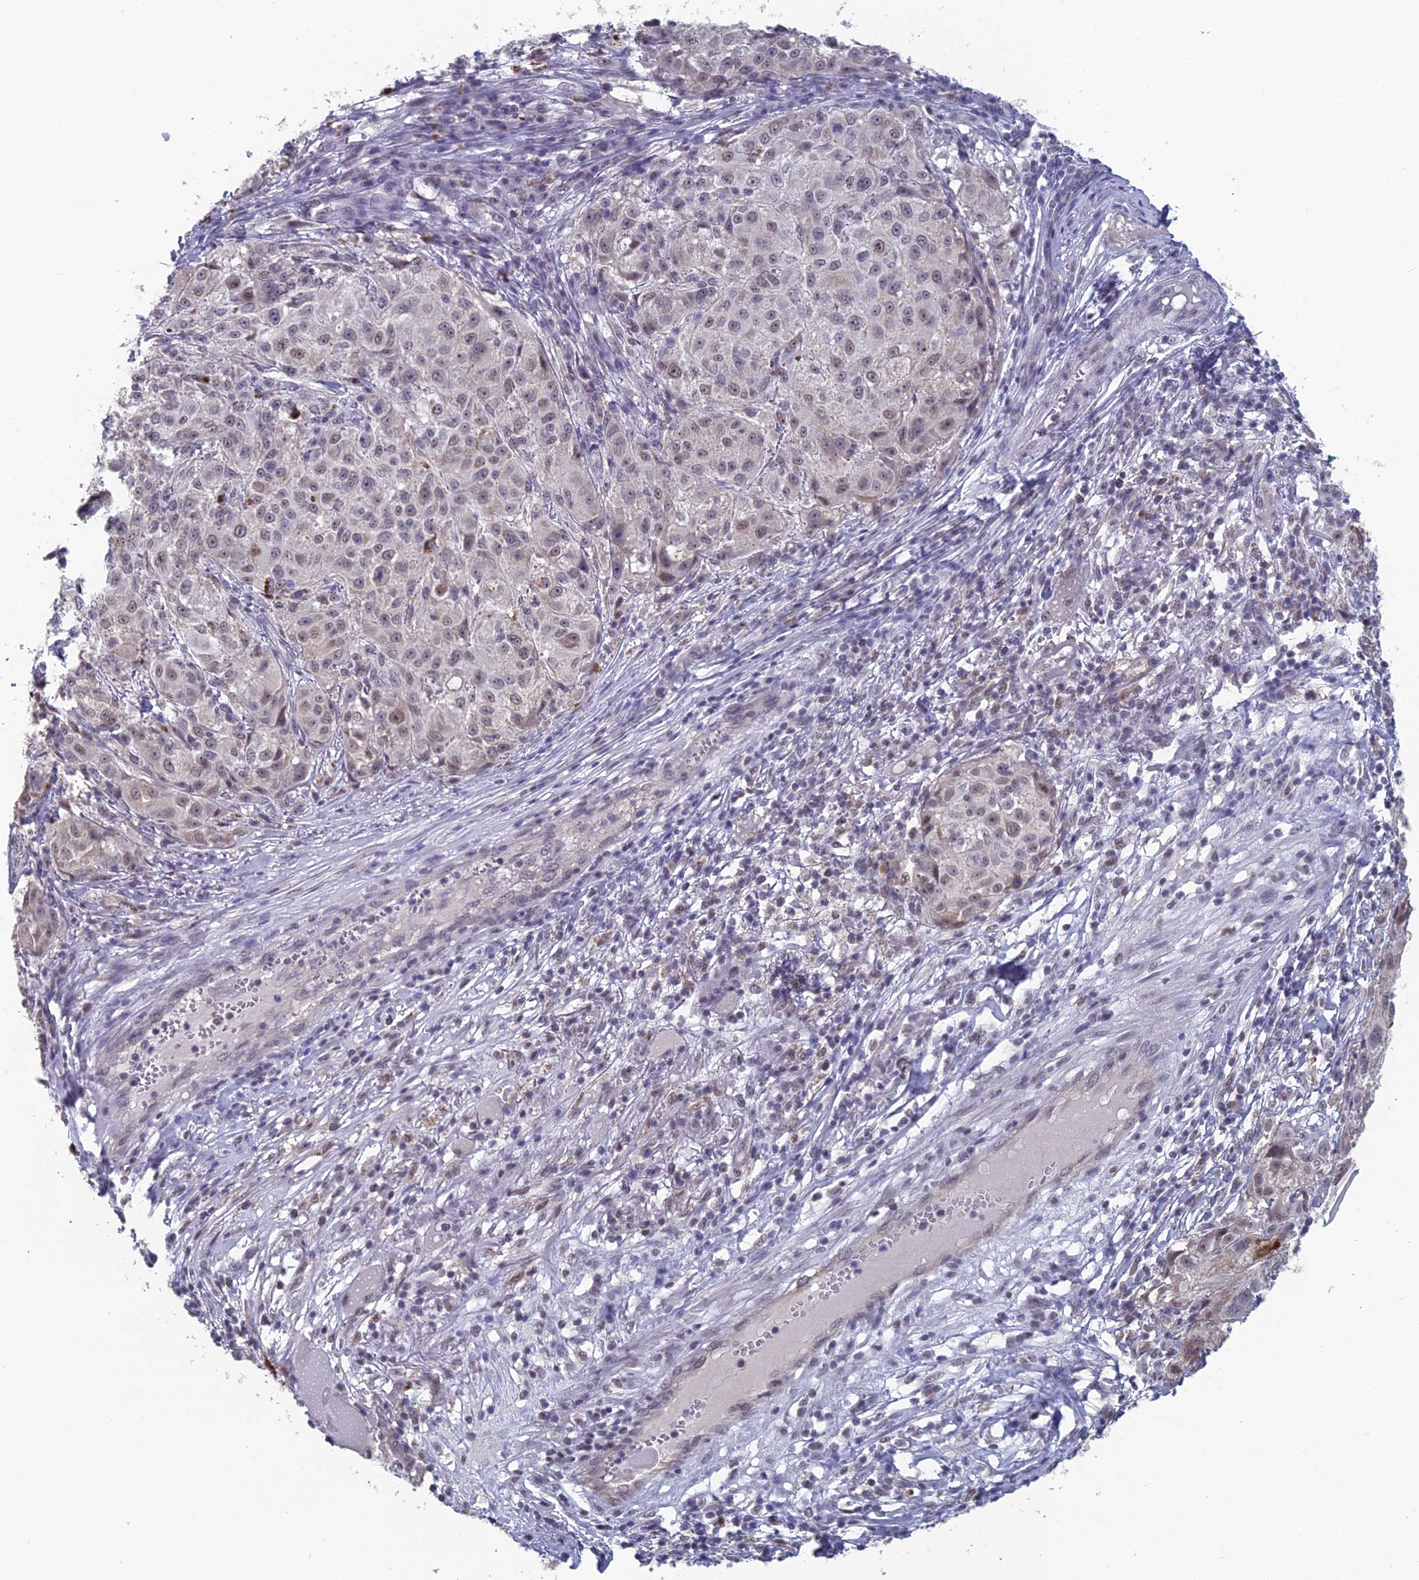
{"staining": {"intensity": "weak", "quantity": "25%-75%", "location": "nuclear"}, "tissue": "melanoma", "cell_type": "Tumor cells", "image_type": "cancer", "snomed": [{"axis": "morphology", "description": "Necrosis, NOS"}, {"axis": "morphology", "description": "Malignant melanoma, NOS"}, {"axis": "topography", "description": "Skin"}], "caption": "Melanoma stained with immunohistochemistry (IHC) displays weak nuclear positivity in approximately 25%-75% of tumor cells.", "gene": "MT-CO3", "patient": {"sex": "female", "age": 87}}